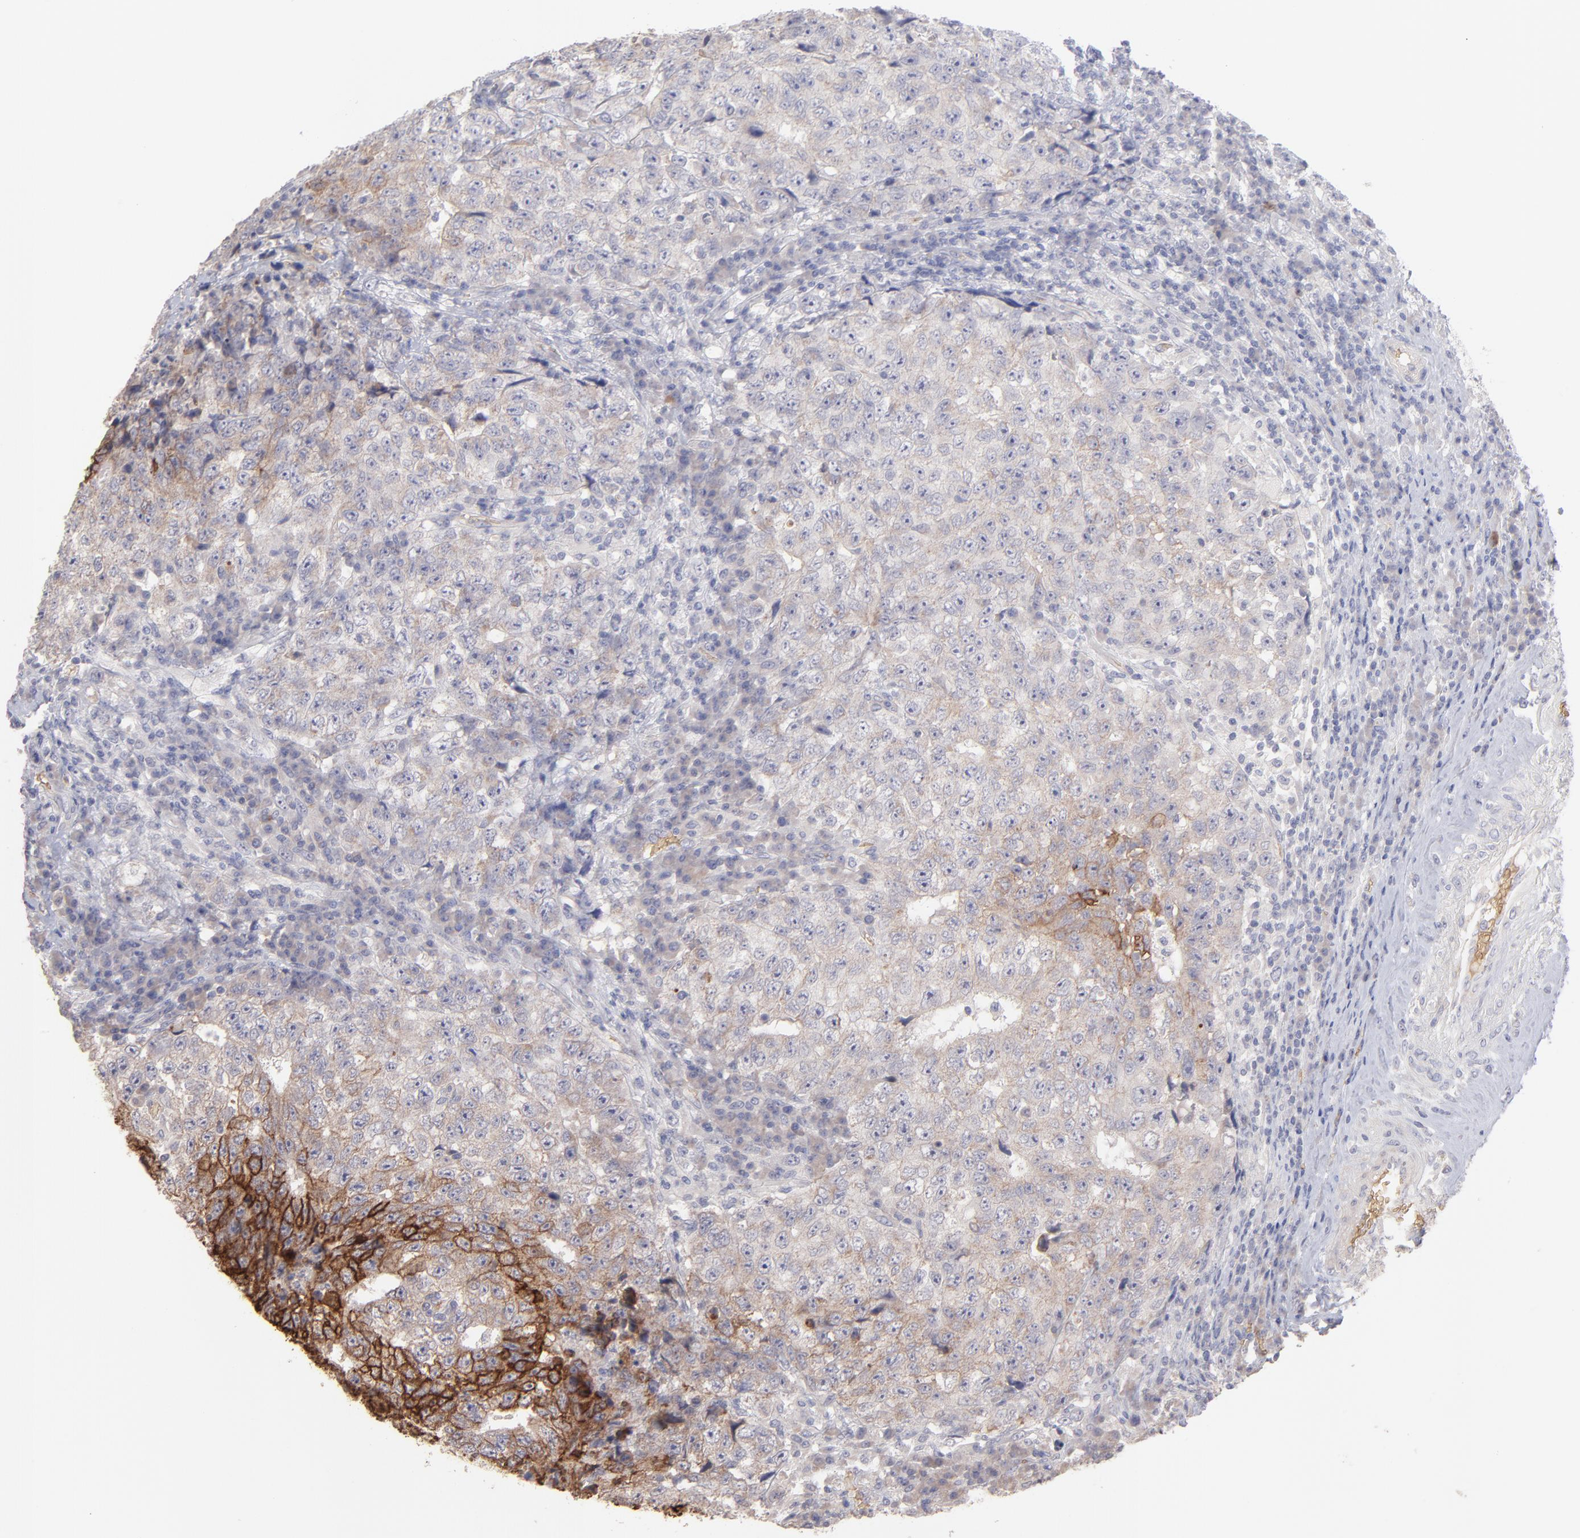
{"staining": {"intensity": "strong", "quantity": "<25%", "location": "cytoplasmic/membranous"}, "tissue": "testis cancer", "cell_type": "Tumor cells", "image_type": "cancer", "snomed": [{"axis": "morphology", "description": "Necrosis, NOS"}, {"axis": "morphology", "description": "Carcinoma, Embryonal, NOS"}, {"axis": "topography", "description": "Testis"}], "caption": "A histopathology image showing strong cytoplasmic/membranous expression in about <25% of tumor cells in testis cancer, as visualized by brown immunohistochemical staining.", "gene": "F13B", "patient": {"sex": "male", "age": 19}}